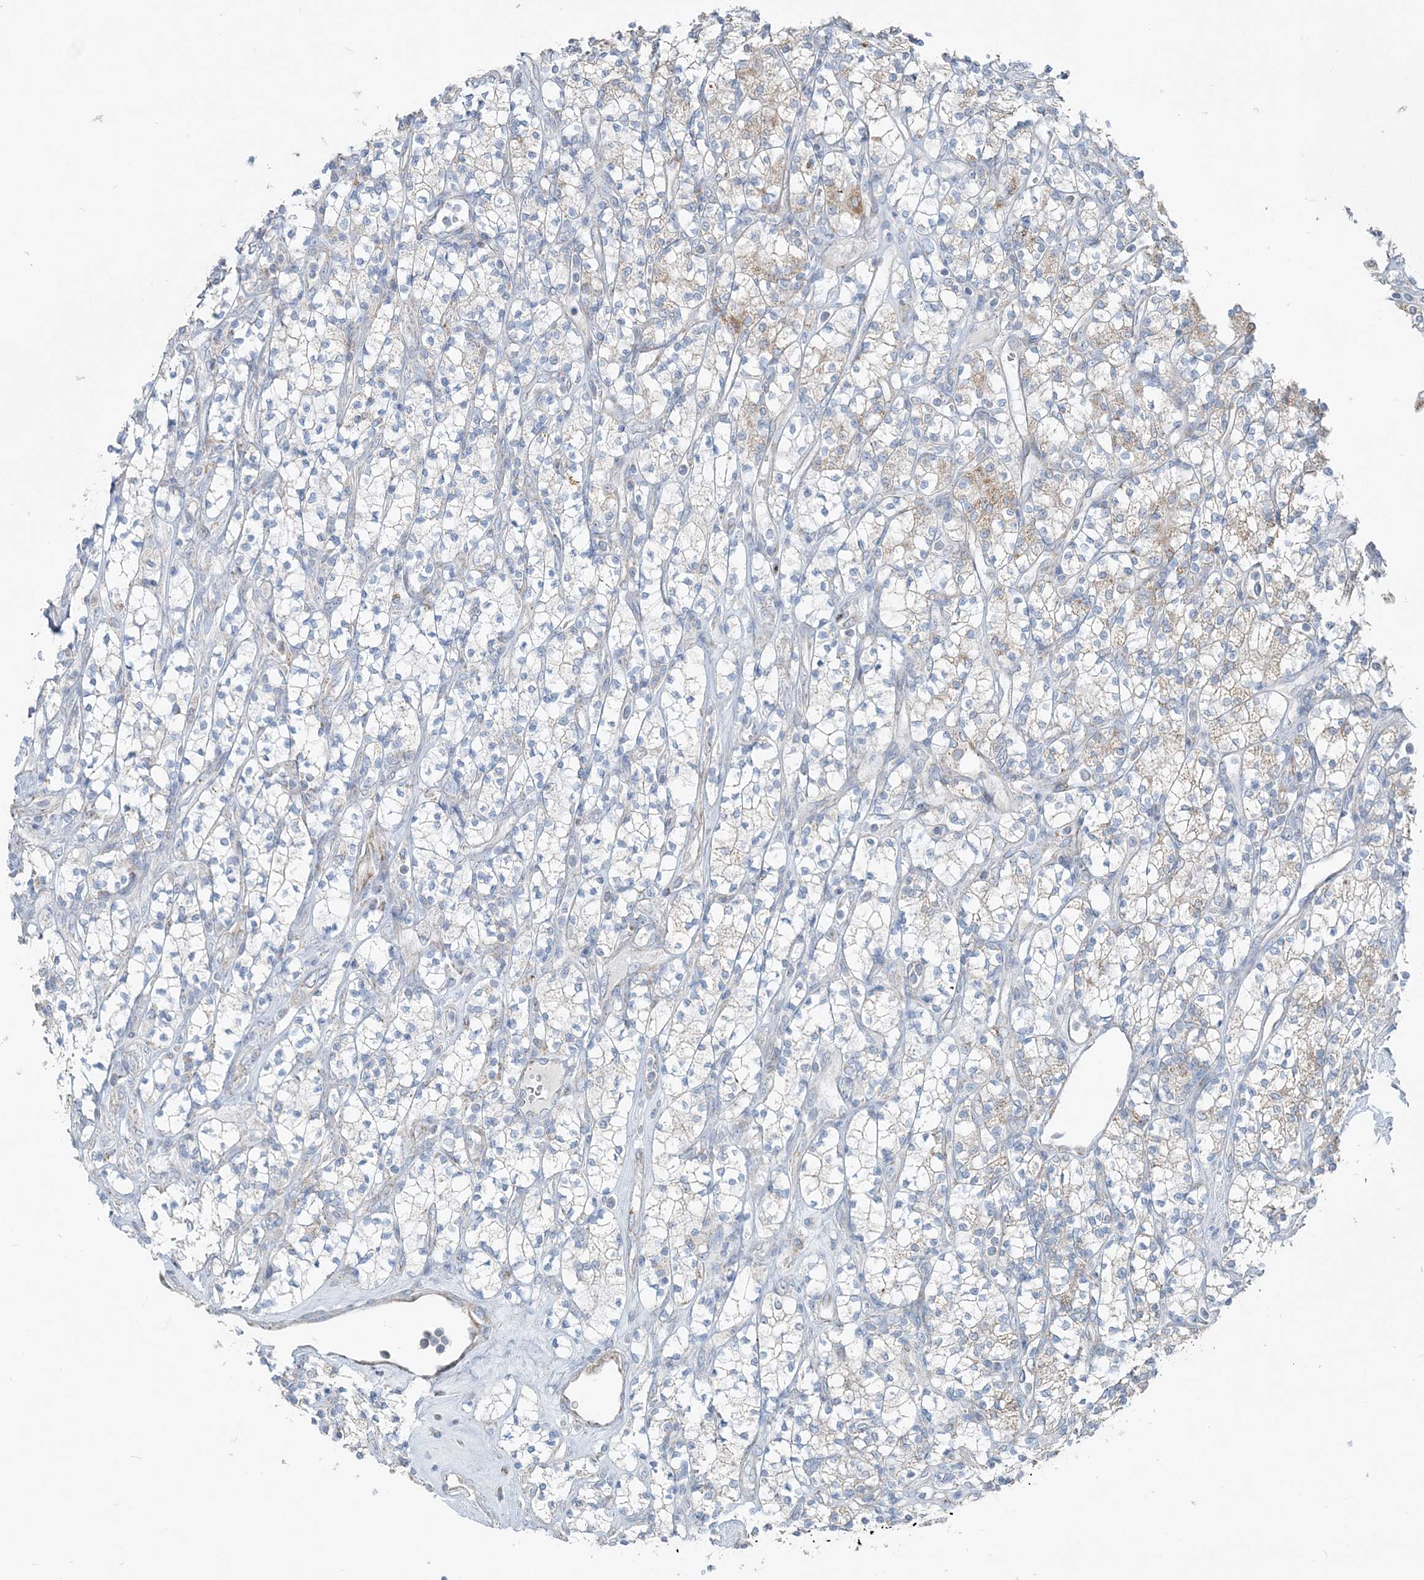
{"staining": {"intensity": "weak", "quantity": "25%-75%", "location": "cytoplasmic/membranous"}, "tissue": "renal cancer", "cell_type": "Tumor cells", "image_type": "cancer", "snomed": [{"axis": "morphology", "description": "Adenocarcinoma, NOS"}, {"axis": "topography", "description": "Kidney"}], "caption": "An image of renal cancer (adenocarcinoma) stained for a protein displays weak cytoplasmic/membranous brown staining in tumor cells.", "gene": "PCCB", "patient": {"sex": "male", "age": 77}}